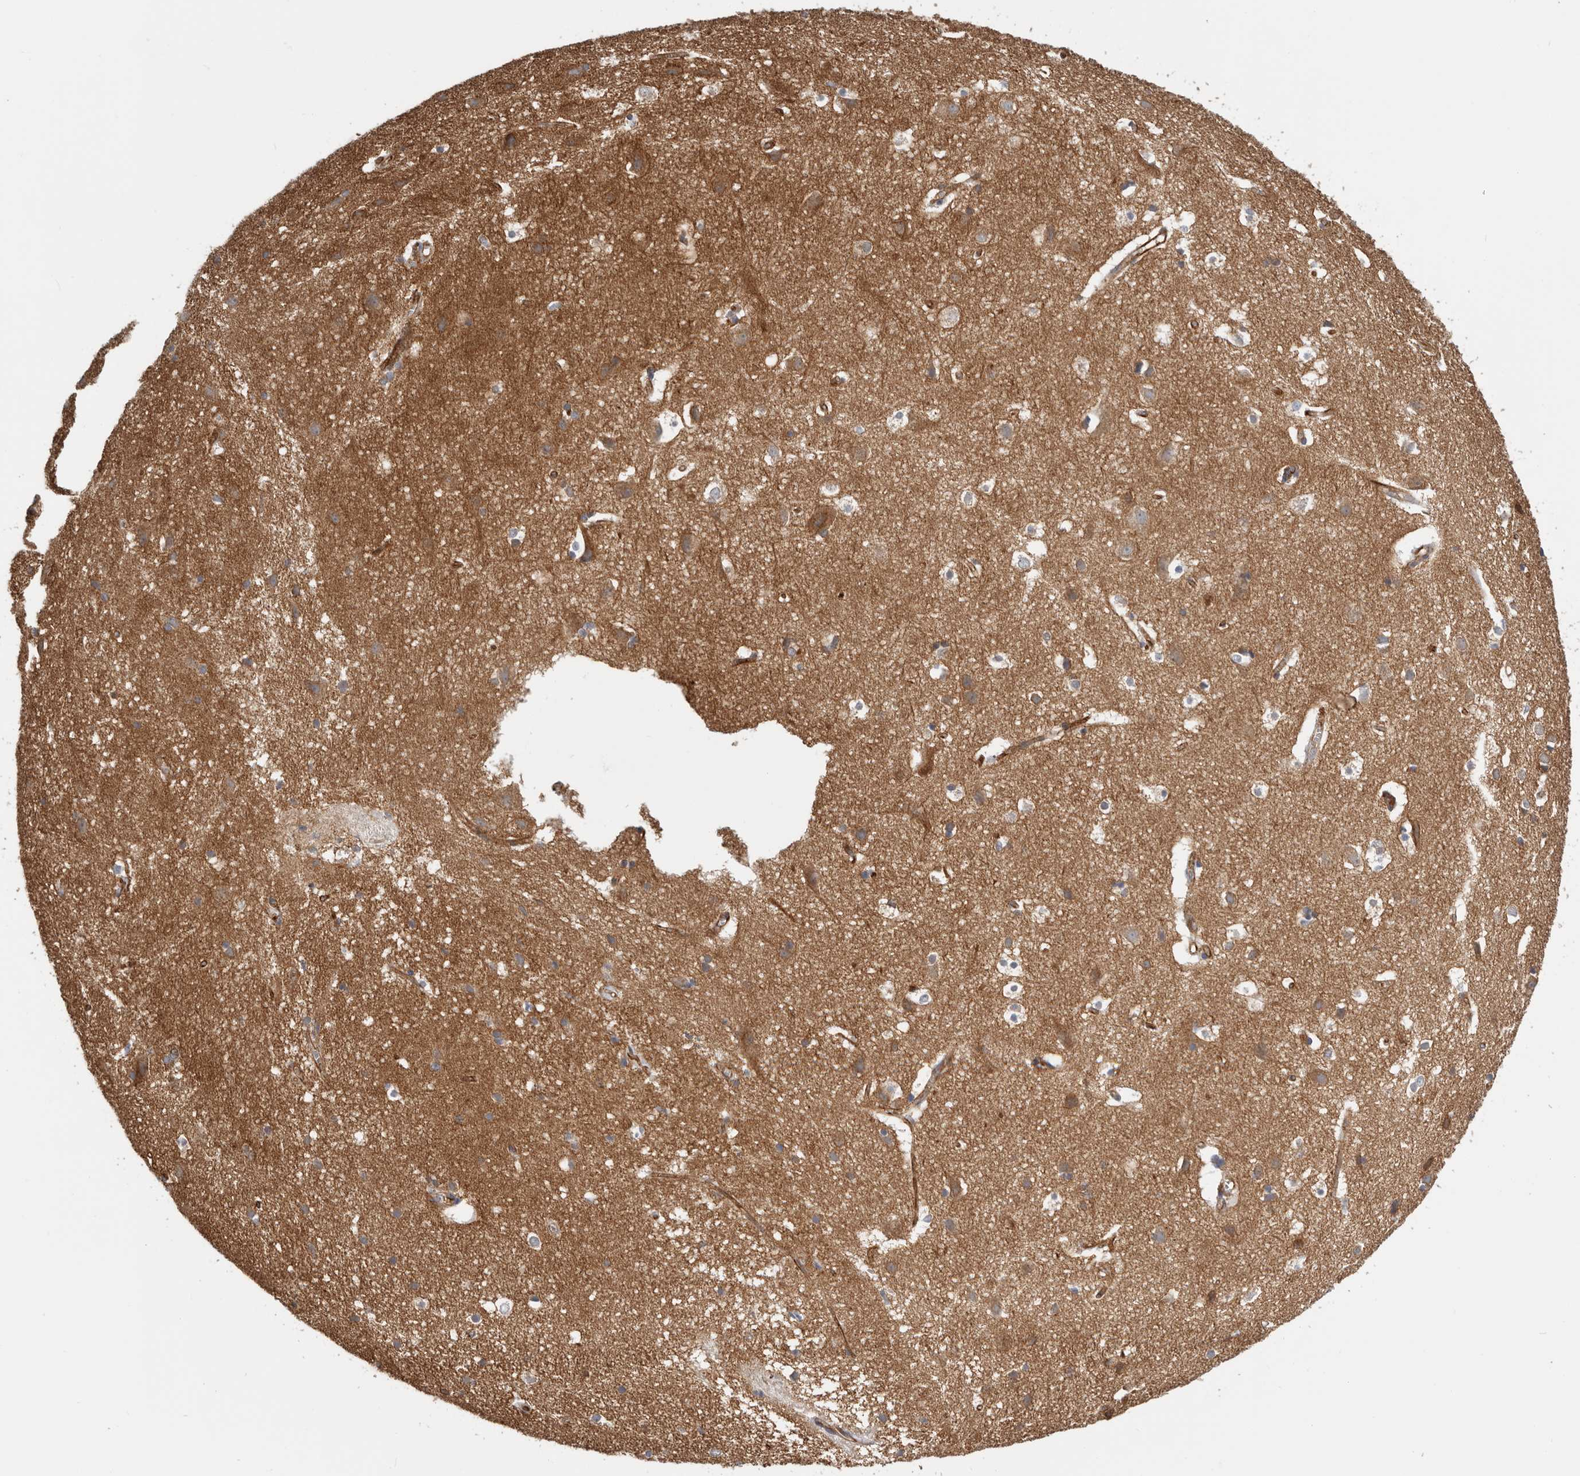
{"staining": {"intensity": "moderate", "quantity": ">75%", "location": "cytoplasmic/membranous"}, "tissue": "cerebral cortex", "cell_type": "Endothelial cells", "image_type": "normal", "snomed": [{"axis": "morphology", "description": "Normal tissue, NOS"}, {"axis": "topography", "description": "Cerebral cortex"}], "caption": "There is medium levels of moderate cytoplasmic/membranous expression in endothelial cells of benign cerebral cortex, as demonstrated by immunohistochemical staining (brown color).", "gene": "TFRC", "patient": {"sex": "male", "age": 54}}